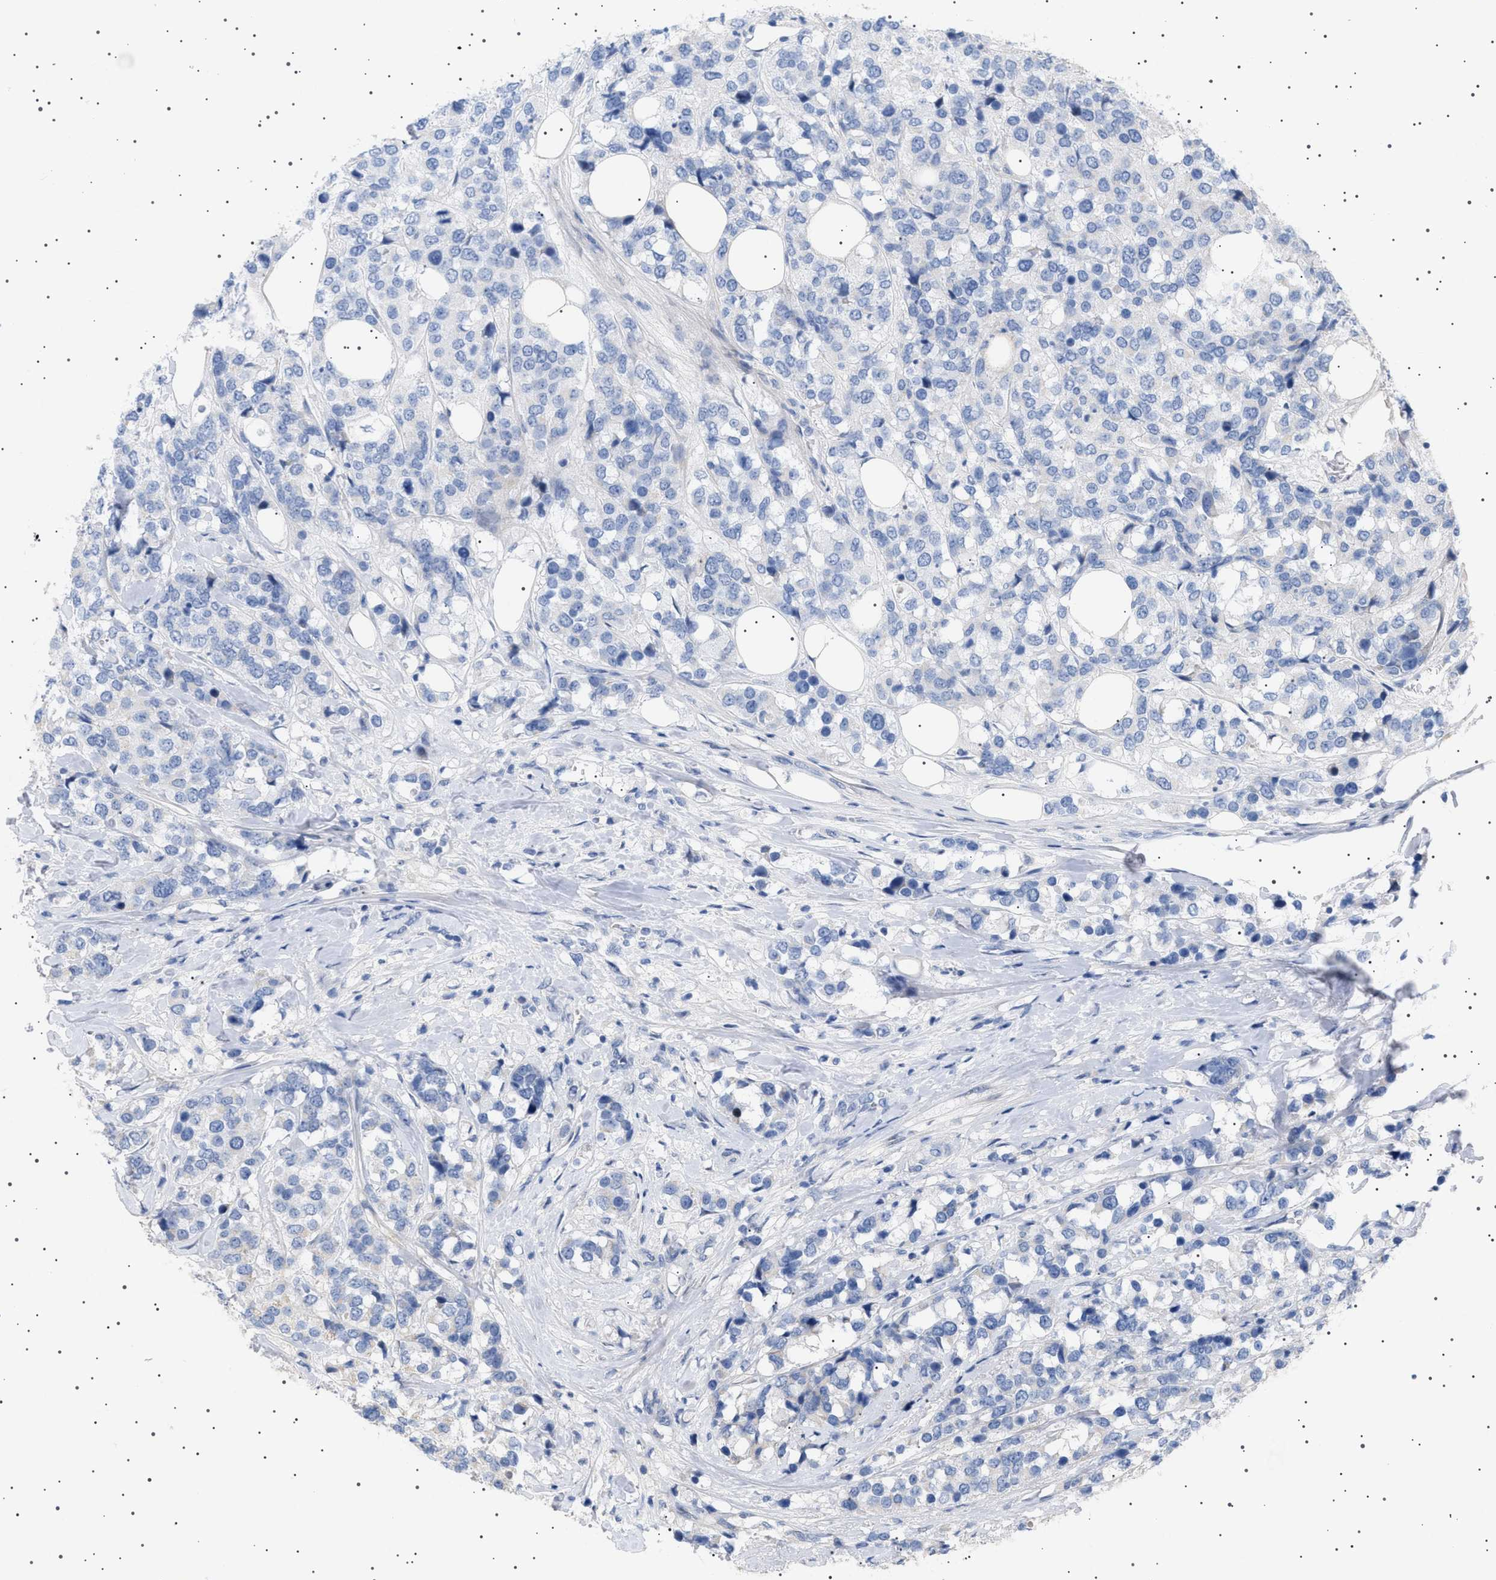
{"staining": {"intensity": "negative", "quantity": "none", "location": "none"}, "tissue": "breast cancer", "cell_type": "Tumor cells", "image_type": "cancer", "snomed": [{"axis": "morphology", "description": "Lobular carcinoma"}, {"axis": "topography", "description": "Breast"}], "caption": "Tumor cells are negative for protein expression in human lobular carcinoma (breast).", "gene": "HTR1A", "patient": {"sex": "female", "age": 59}}